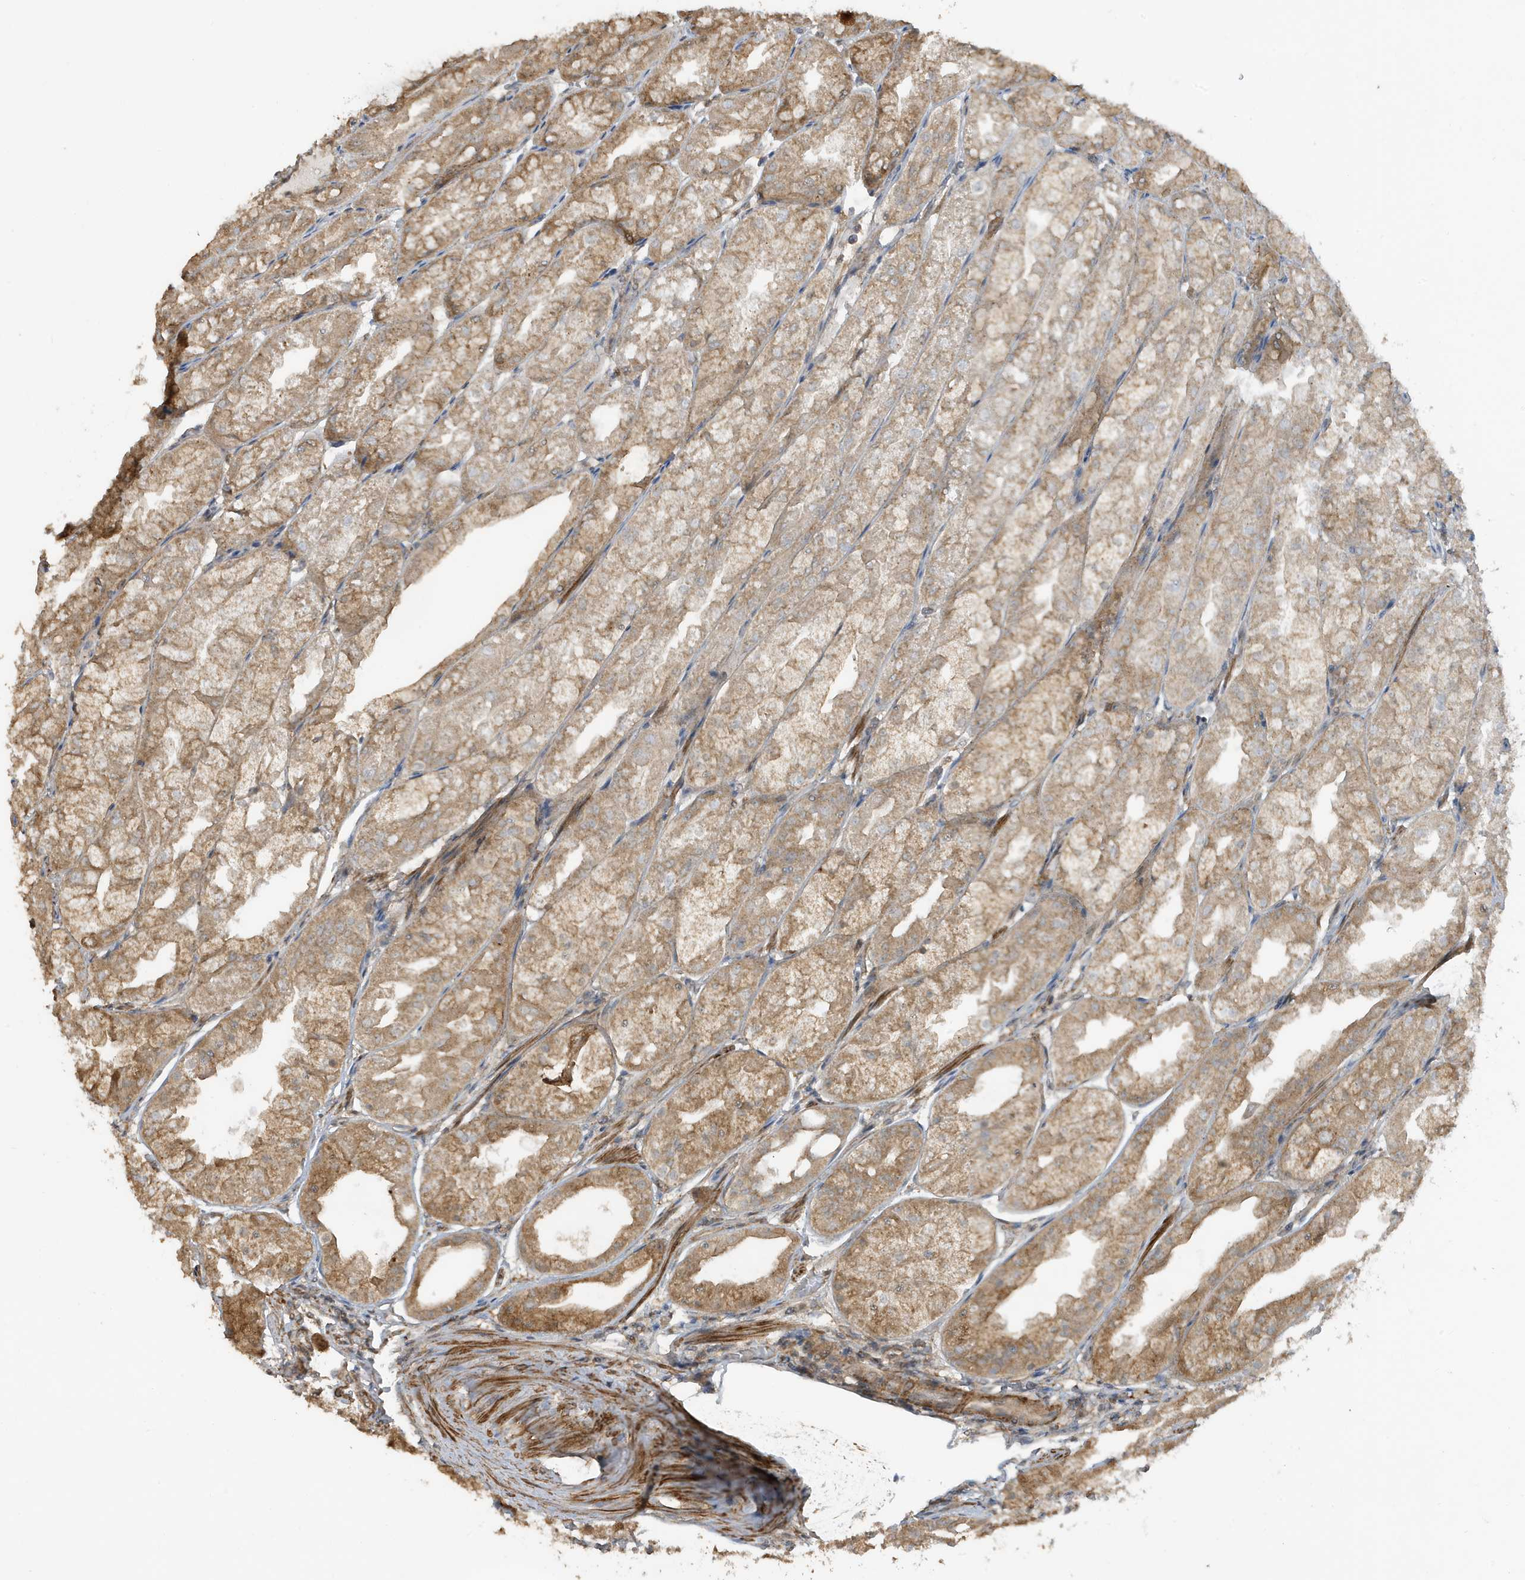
{"staining": {"intensity": "moderate", "quantity": ">75%", "location": "cytoplasmic/membranous"}, "tissue": "stomach", "cell_type": "Glandular cells", "image_type": "normal", "snomed": [{"axis": "morphology", "description": "Normal tissue, NOS"}, {"axis": "topography", "description": "Stomach, upper"}], "caption": "IHC of normal human stomach displays medium levels of moderate cytoplasmic/membranous positivity in approximately >75% of glandular cells.", "gene": "PRRT3", "patient": {"sex": "male", "age": 47}}